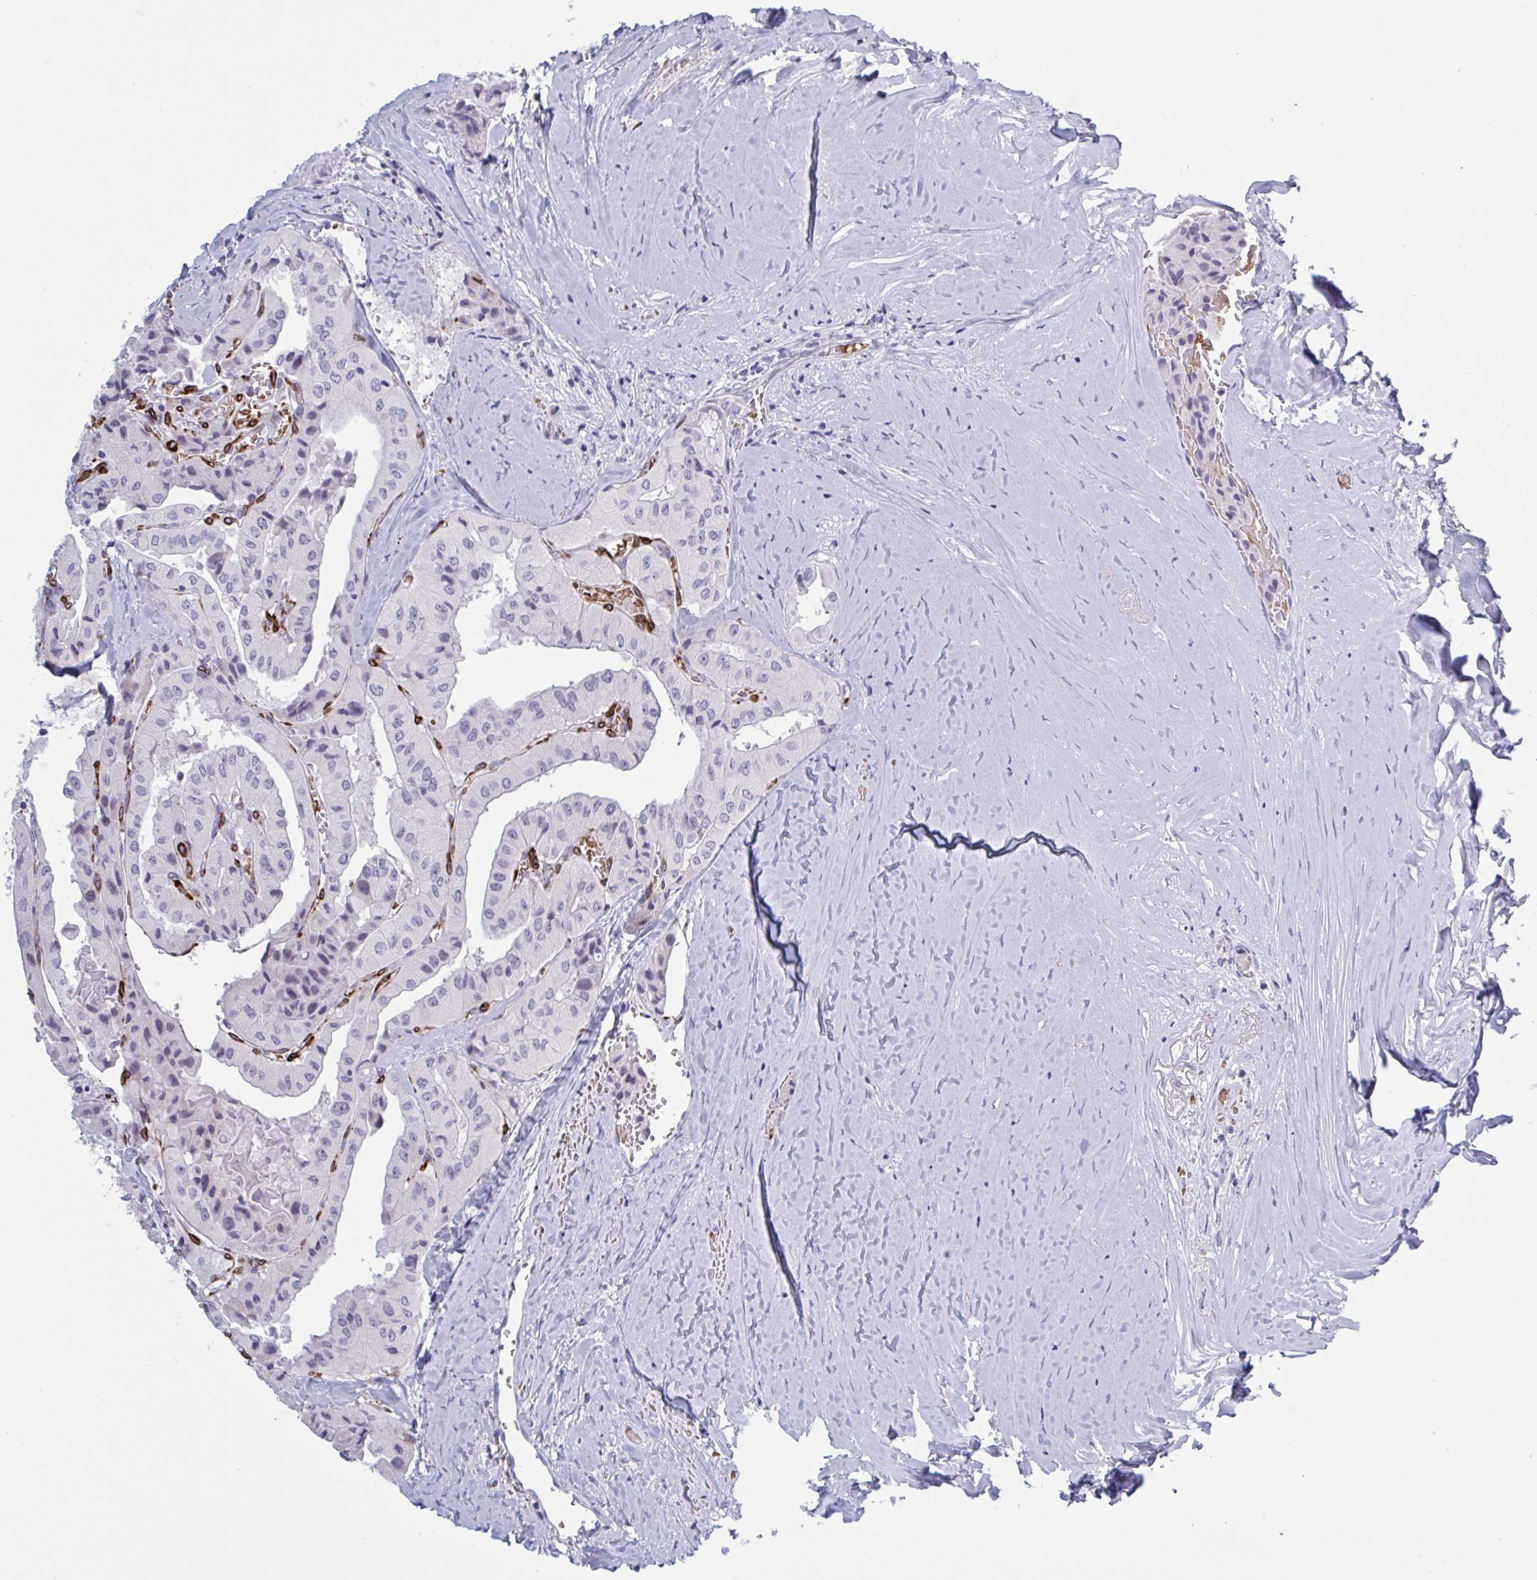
{"staining": {"intensity": "negative", "quantity": "none", "location": "none"}, "tissue": "thyroid cancer", "cell_type": "Tumor cells", "image_type": "cancer", "snomed": [{"axis": "morphology", "description": "Normal tissue, NOS"}, {"axis": "morphology", "description": "Papillary adenocarcinoma, NOS"}, {"axis": "topography", "description": "Thyroid gland"}], "caption": "Immunohistochemical staining of human thyroid cancer reveals no significant staining in tumor cells.", "gene": "HSD11B2", "patient": {"sex": "female", "age": 59}}